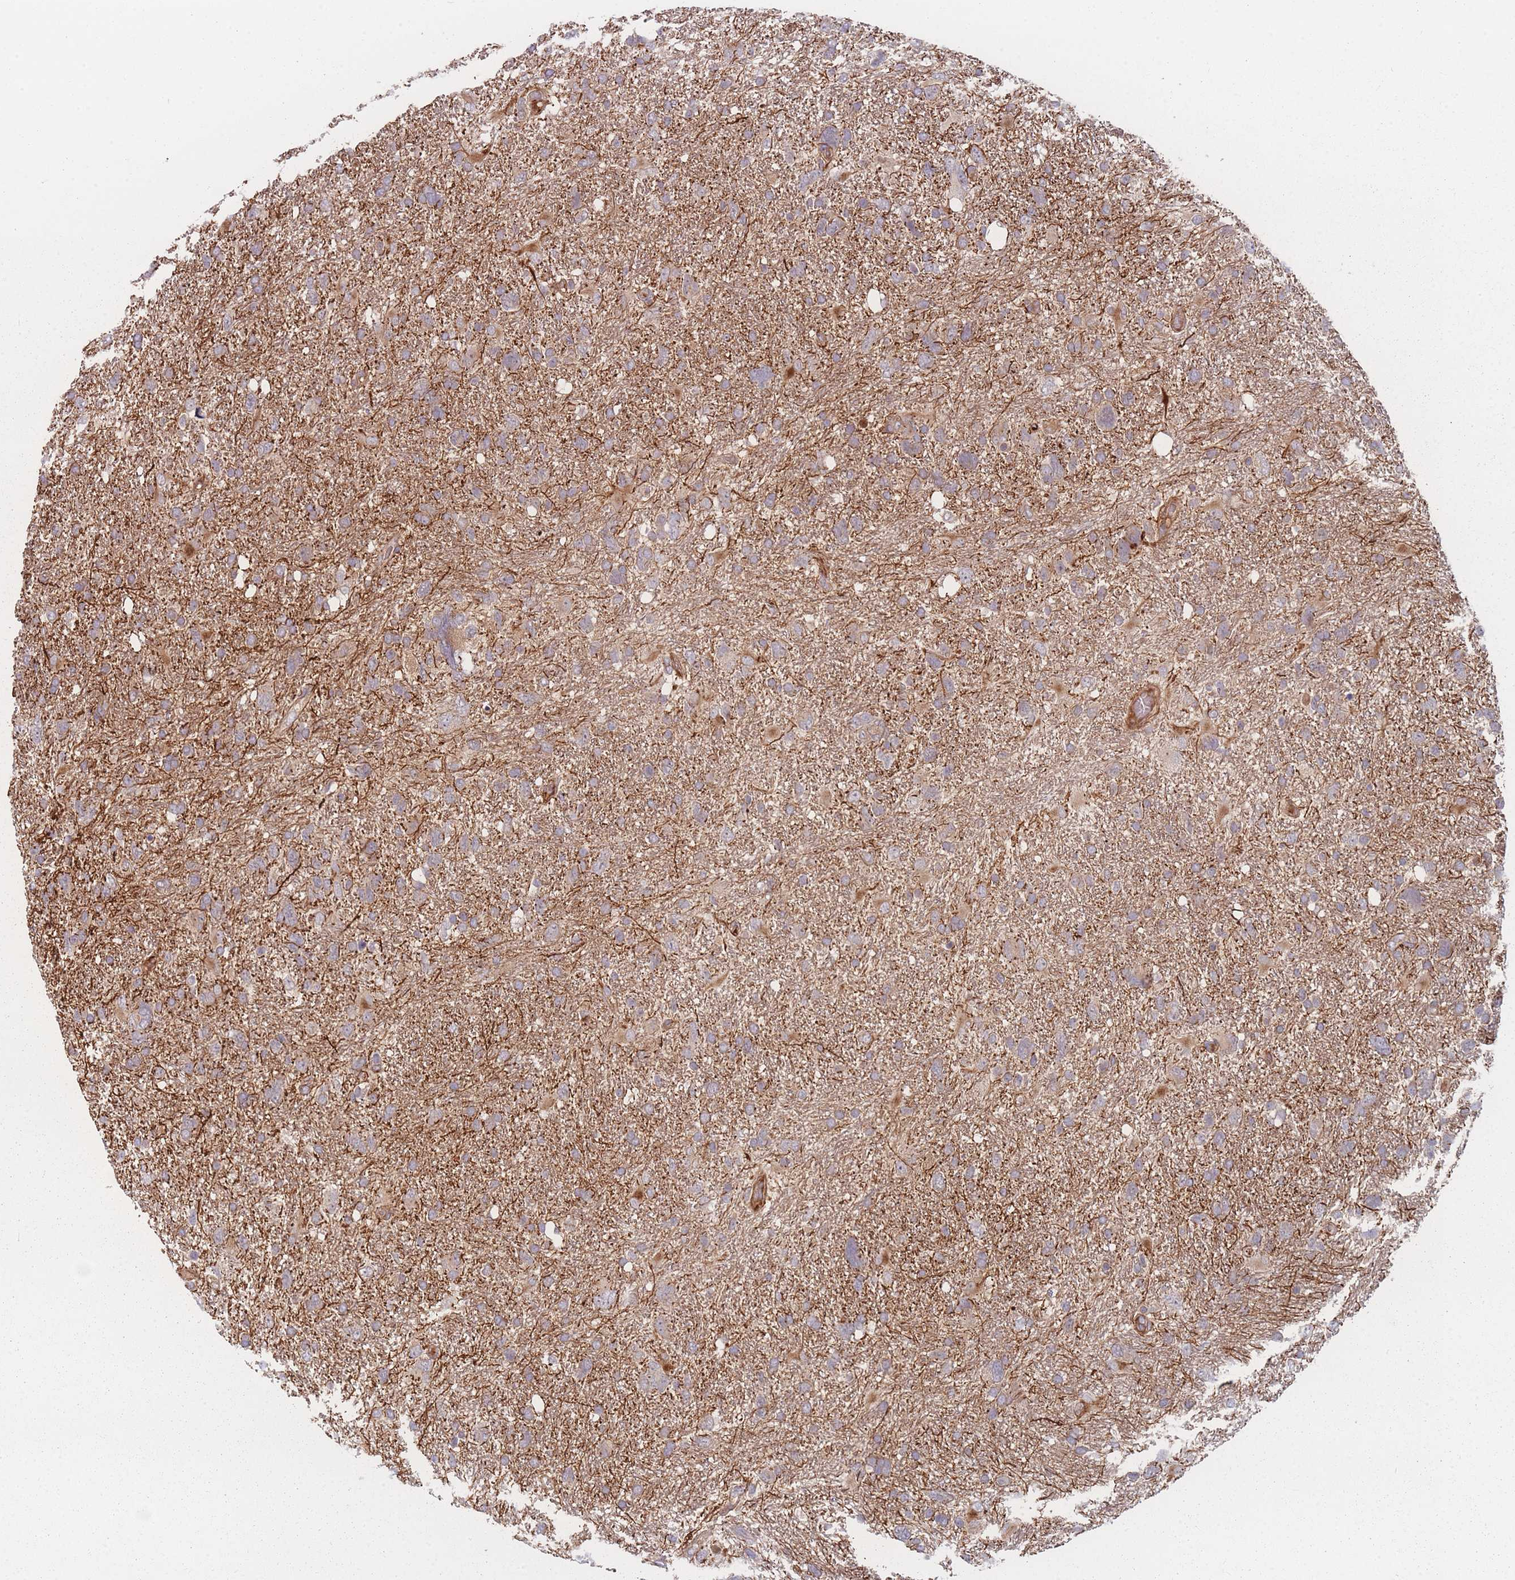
{"staining": {"intensity": "weak", "quantity": "25%-75%", "location": "cytoplasmic/membranous"}, "tissue": "glioma", "cell_type": "Tumor cells", "image_type": "cancer", "snomed": [{"axis": "morphology", "description": "Glioma, malignant, High grade"}, {"axis": "topography", "description": "Brain"}], "caption": "Immunohistochemistry (IHC) of glioma demonstrates low levels of weak cytoplasmic/membranous staining in about 25%-75% of tumor cells.", "gene": "EEF1AKMT2", "patient": {"sex": "male", "age": 61}}